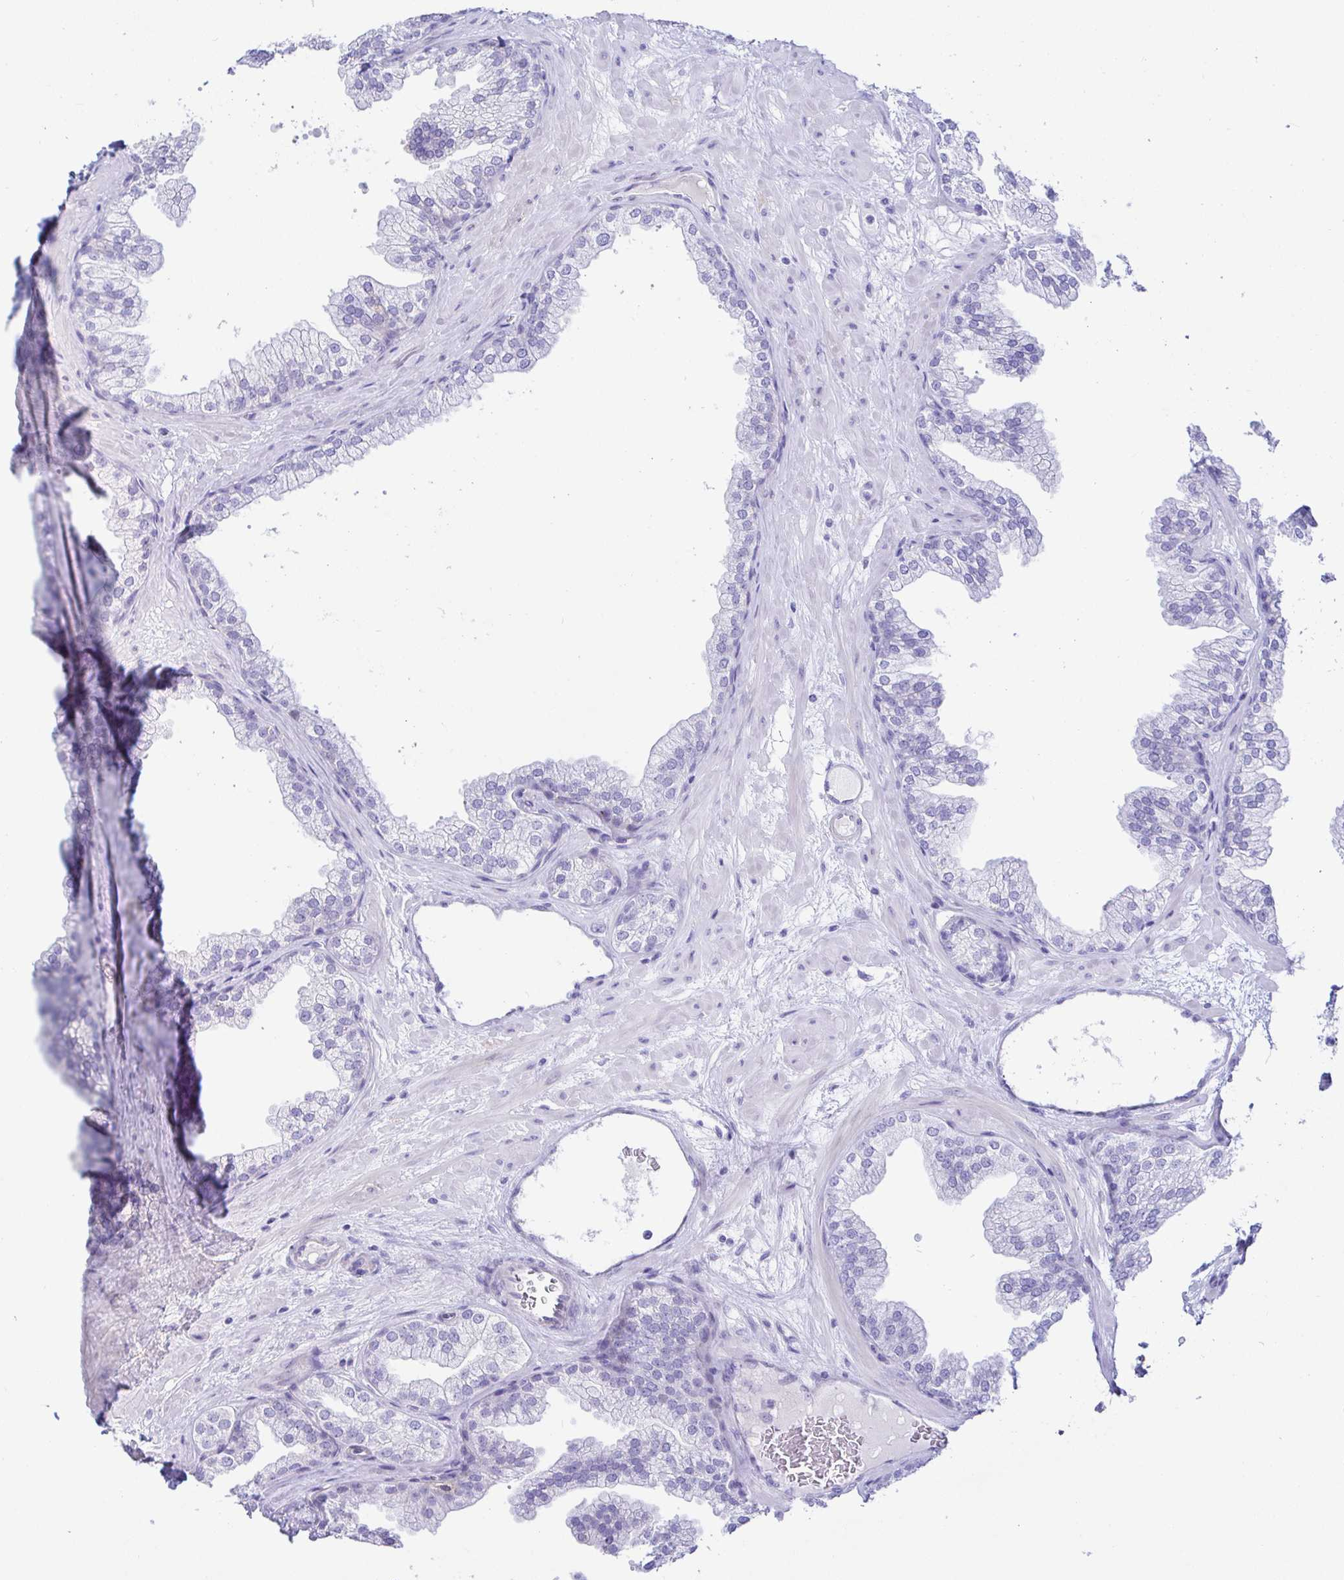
{"staining": {"intensity": "negative", "quantity": "none", "location": "none"}, "tissue": "prostate", "cell_type": "Glandular cells", "image_type": "normal", "snomed": [{"axis": "morphology", "description": "Normal tissue, NOS"}, {"axis": "topography", "description": "Prostate"}], "caption": "A high-resolution histopathology image shows immunohistochemistry staining of unremarkable prostate, which shows no significant positivity in glandular cells. The staining is performed using DAB brown chromogen with nuclei counter-stained in using hematoxylin.", "gene": "PINLYP", "patient": {"sex": "male", "age": 37}}